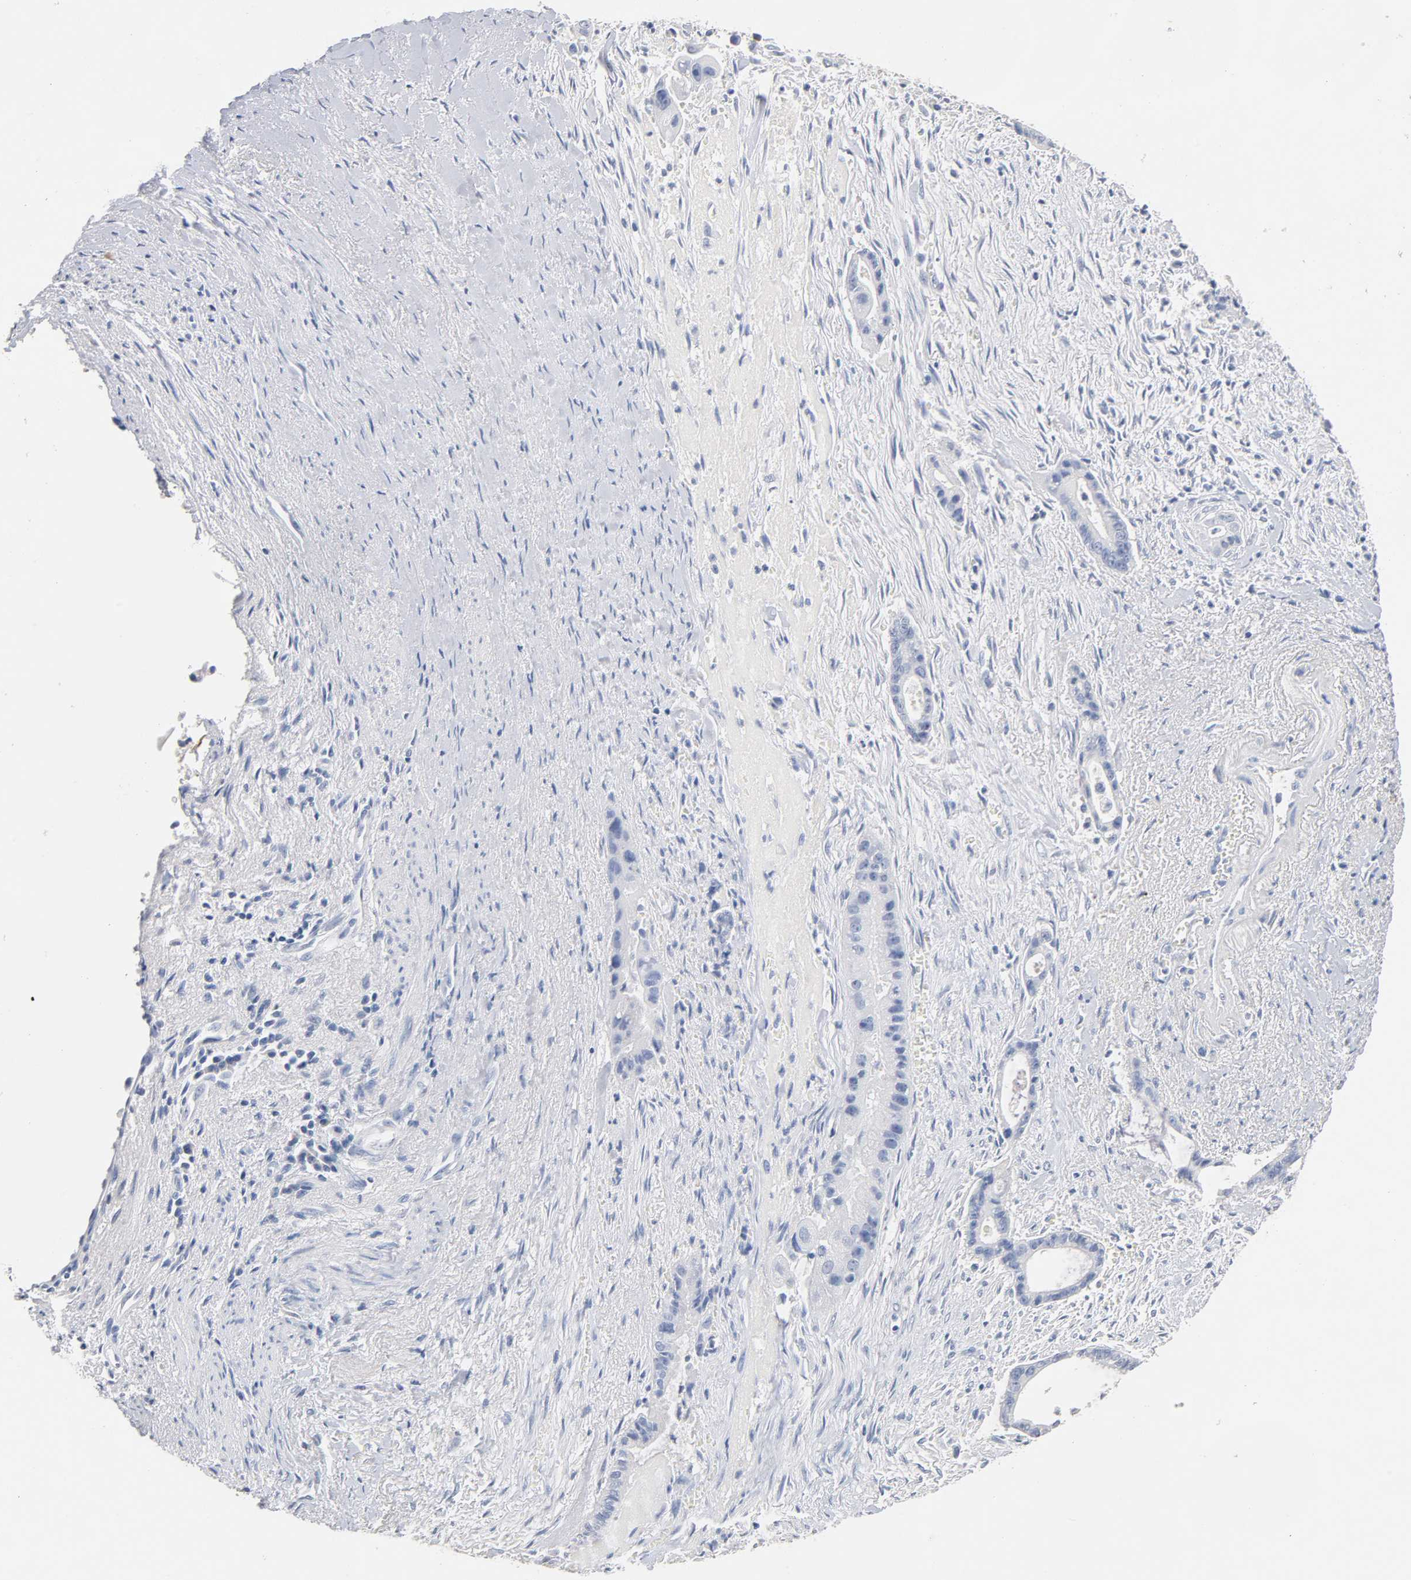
{"staining": {"intensity": "negative", "quantity": "none", "location": "none"}, "tissue": "liver cancer", "cell_type": "Tumor cells", "image_type": "cancer", "snomed": [{"axis": "morphology", "description": "Cholangiocarcinoma"}, {"axis": "topography", "description": "Liver"}], "caption": "Tumor cells show no significant staining in liver cholangiocarcinoma. The staining was performed using DAB to visualize the protein expression in brown, while the nuclei were stained in blue with hematoxylin (Magnification: 20x).", "gene": "ZCCHC13", "patient": {"sex": "female", "age": 55}}